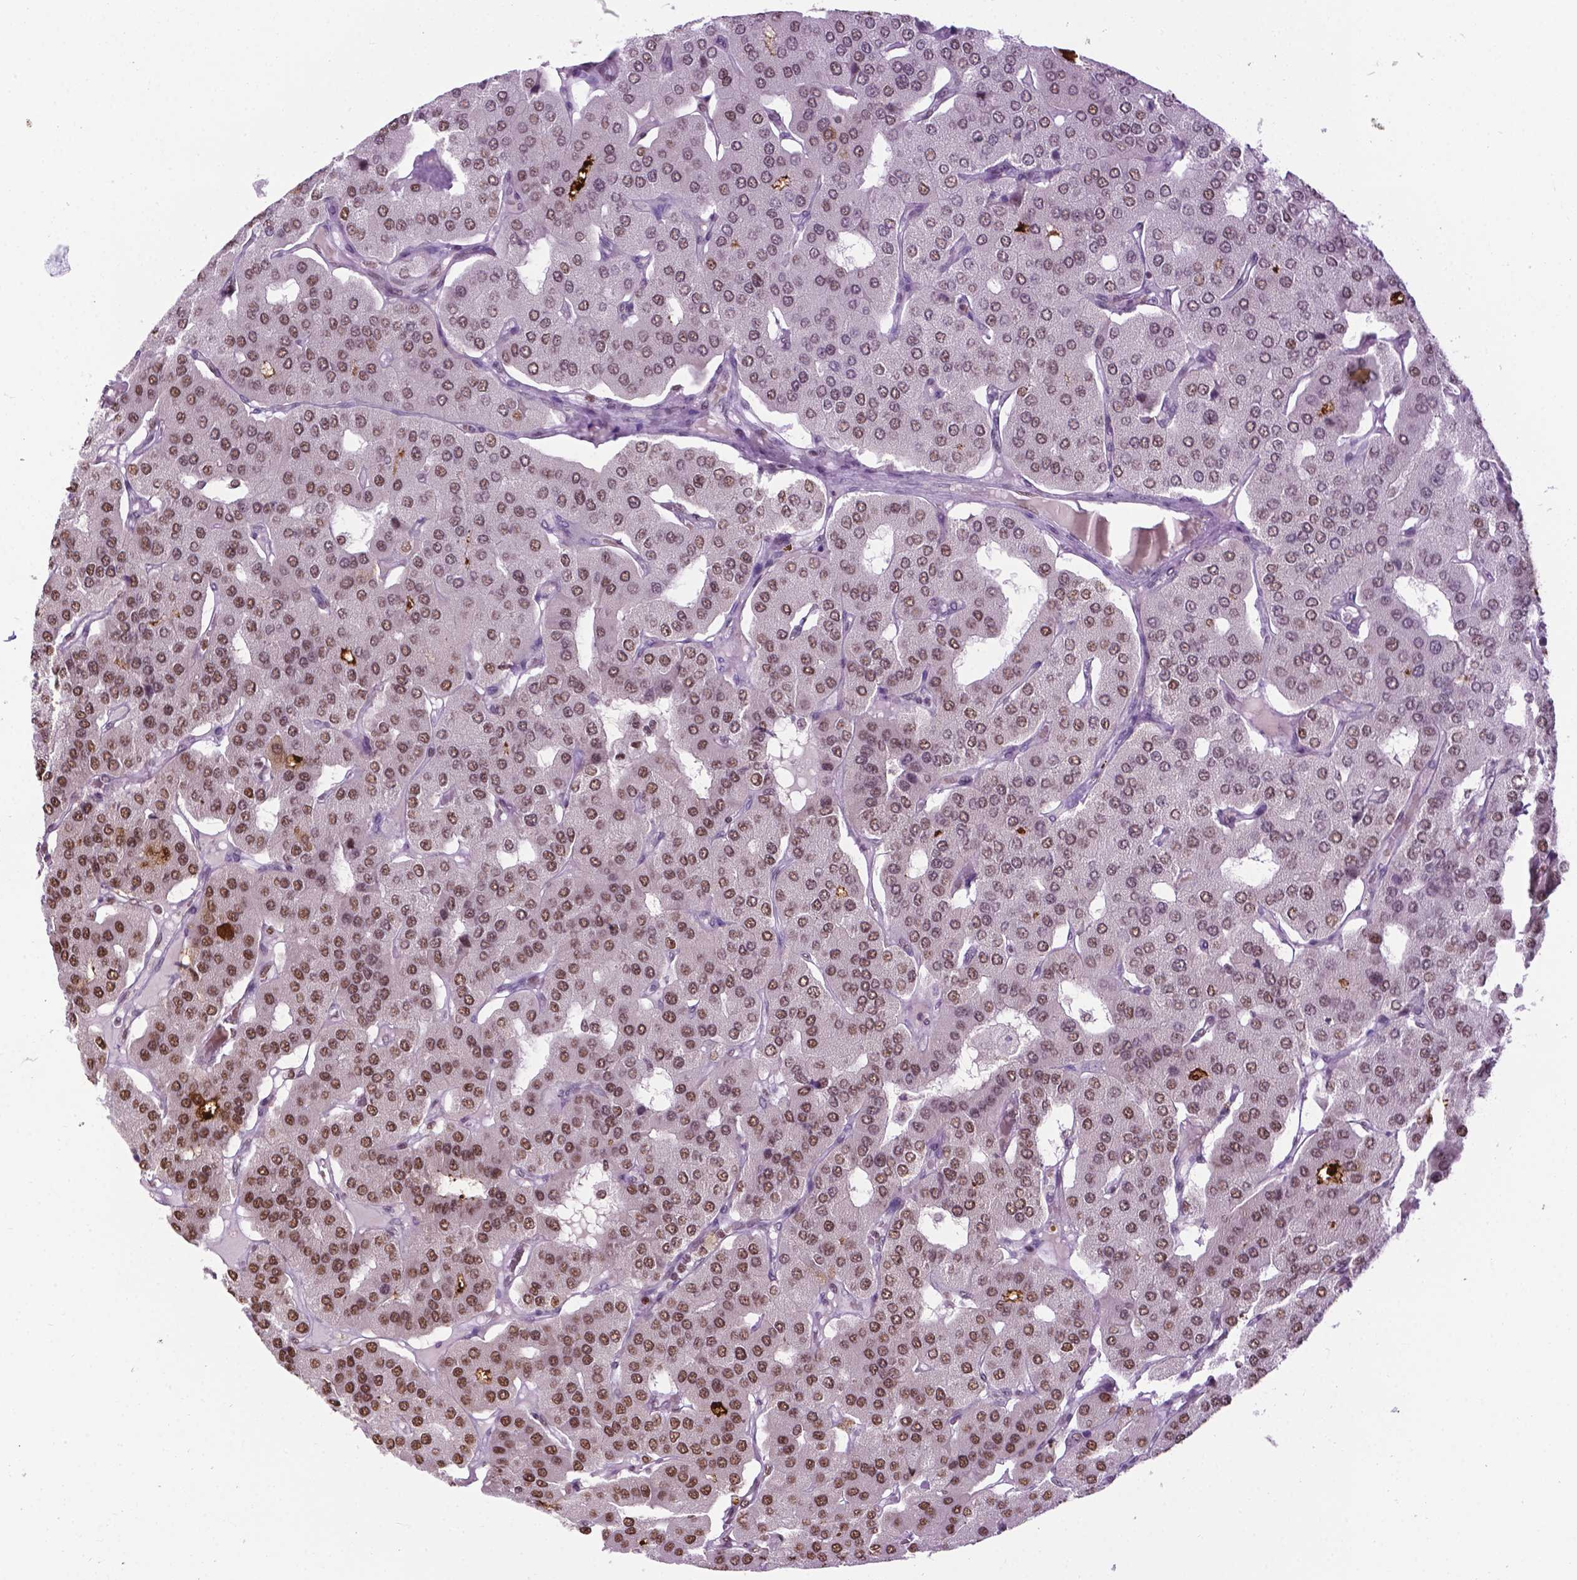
{"staining": {"intensity": "moderate", "quantity": ">75%", "location": "nuclear"}, "tissue": "parathyroid gland", "cell_type": "Glandular cells", "image_type": "normal", "snomed": [{"axis": "morphology", "description": "Normal tissue, NOS"}, {"axis": "morphology", "description": "Adenoma, NOS"}, {"axis": "topography", "description": "Parathyroid gland"}], "caption": "IHC (DAB) staining of normal human parathyroid gland demonstrates moderate nuclear protein positivity in approximately >75% of glandular cells. (DAB (3,3'-diaminobenzidine) IHC with brightfield microscopy, high magnification).", "gene": "COL23A1", "patient": {"sex": "female", "age": 86}}